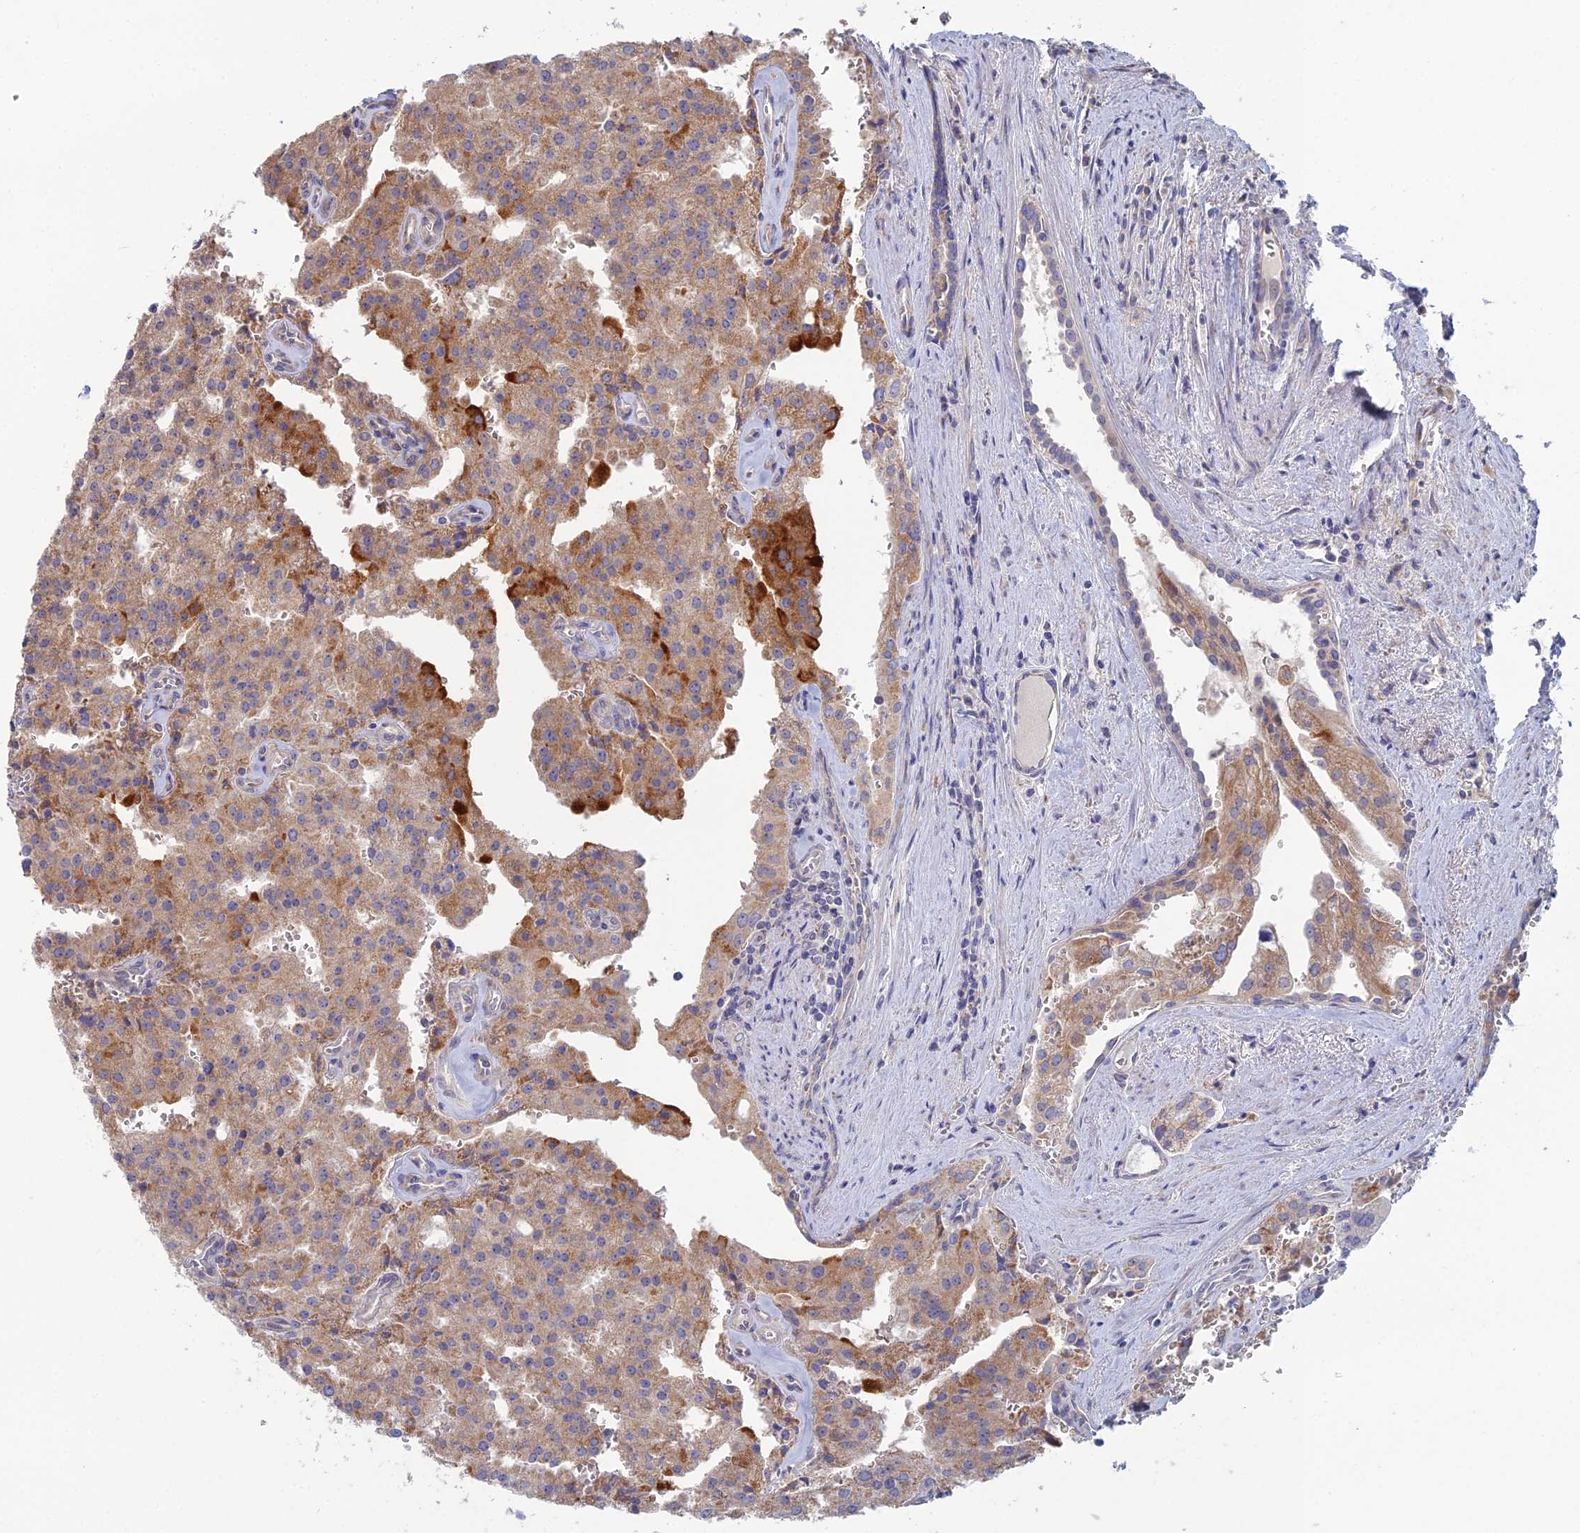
{"staining": {"intensity": "moderate", "quantity": "25%-75%", "location": "cytoplasmic/membranous"}, "tissue": "prostate cancer", "cell_type": "Tumor cells", "image_type": "cancer", "snomed": [{"axis": "morphology", "description": "Adenocarcinoma, High grade"}, {"axis": "topography", "description": "Prostate"}], "caption": "Protein analysis of prostate cancer tissue reveals moderate cytoplasmic/membranous staining in about 25%-75% of tumor cells. (DAB (3,3'-diaminobenzidine) IHC, brown staining for protein, blue staining for nuclei).", "gene": "ARL16", "patient": {"sex": "male", "age": 68}}